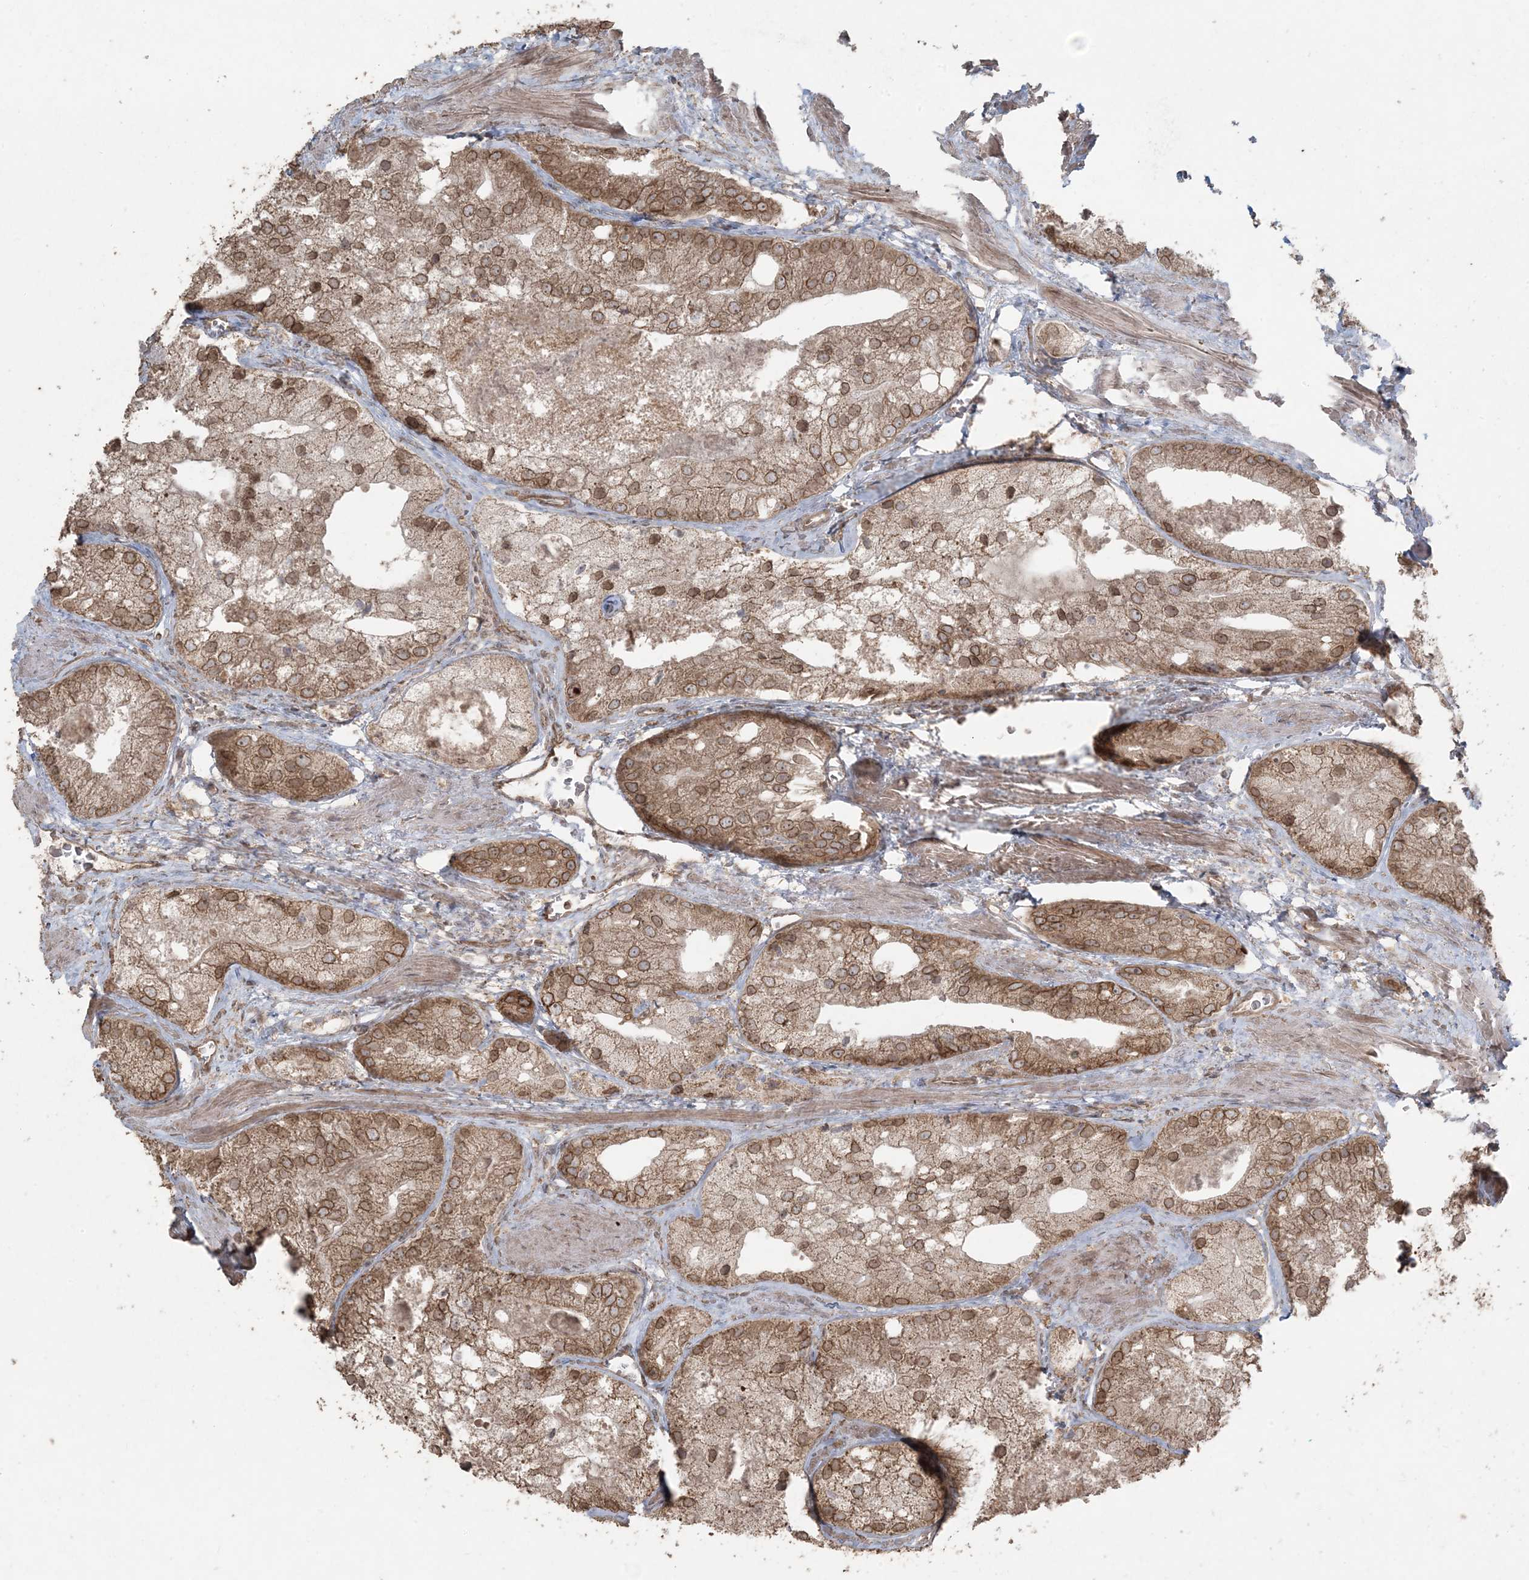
{"staining": {"intensity": "moderate", "quantity": ">75%", "location": "cytoplasmic/membranous,nuclear"}, "tissue": "prostate cancer", "cell_type": "Tumor cells", "image_type": "cancer", "snomed": [{"axis": "morphology", "description": "Adenocarcinoma, Low grade"}, {"axis": "topography", "description": "Prostate"}], "caption": "Protein expression analysis of prostate cancer demonstrates moderate cytoplasmic/membranous and nuclear staining in about >75% of tumor cells. Immunohistochemistry (ihc) stains the protein of interest in brown and the nuclei are stained blue.", "gene": "DDX19B", "patient": {"sex": "male", "age": 69}}